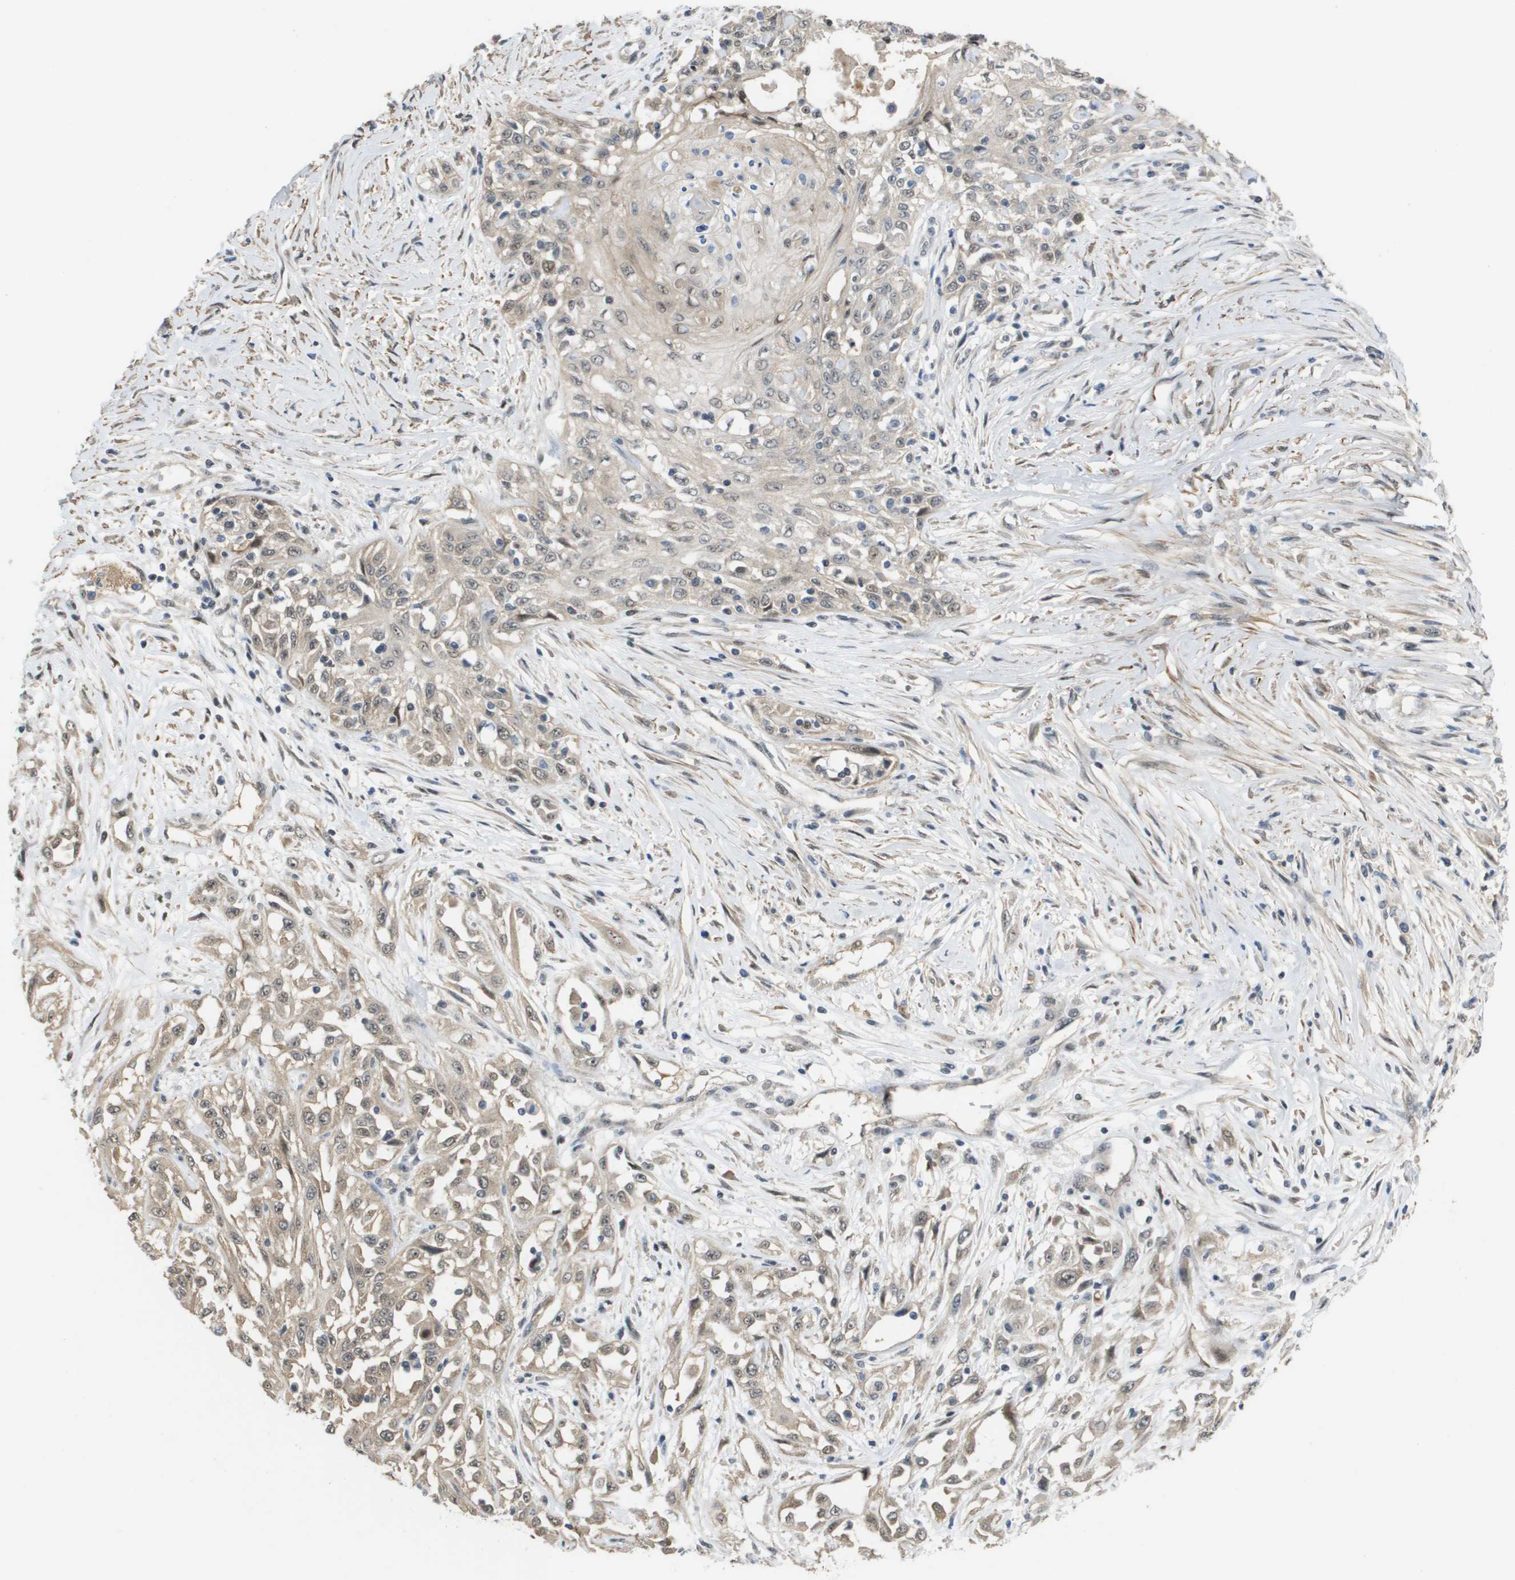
{"staining": {"intensity": "negative", "quantity": "none", "location": "none"}, "tissue": "skin cancer", "cell_type": "Tumor cells", "image_type": "cancer", "snomed": [{"axis": "morphology", "description": "Squamous cell carcinoma, NOS"}, {"axis": "morphology", "description": "Squamous cell carcinoma, metastatic, NOS"}, {"axis": "topography", "description": "Skin"}, {"axis": "topography", "description": "Lymph node"}], "caption": "Immunohistochemistry photomicrograph of skin squamous cell carcinoma stained for a protein (brown), which shows no expression in tumor cells. The staining was performed using DAB (3,3'-diaminobenzidine) to visualize the protein expression in brown, while the nuclei were stained in blue with hematoxylin (Magnification: 20x).", "gene": "RNF112", "patient": {"sex": "male", "age": 75}}